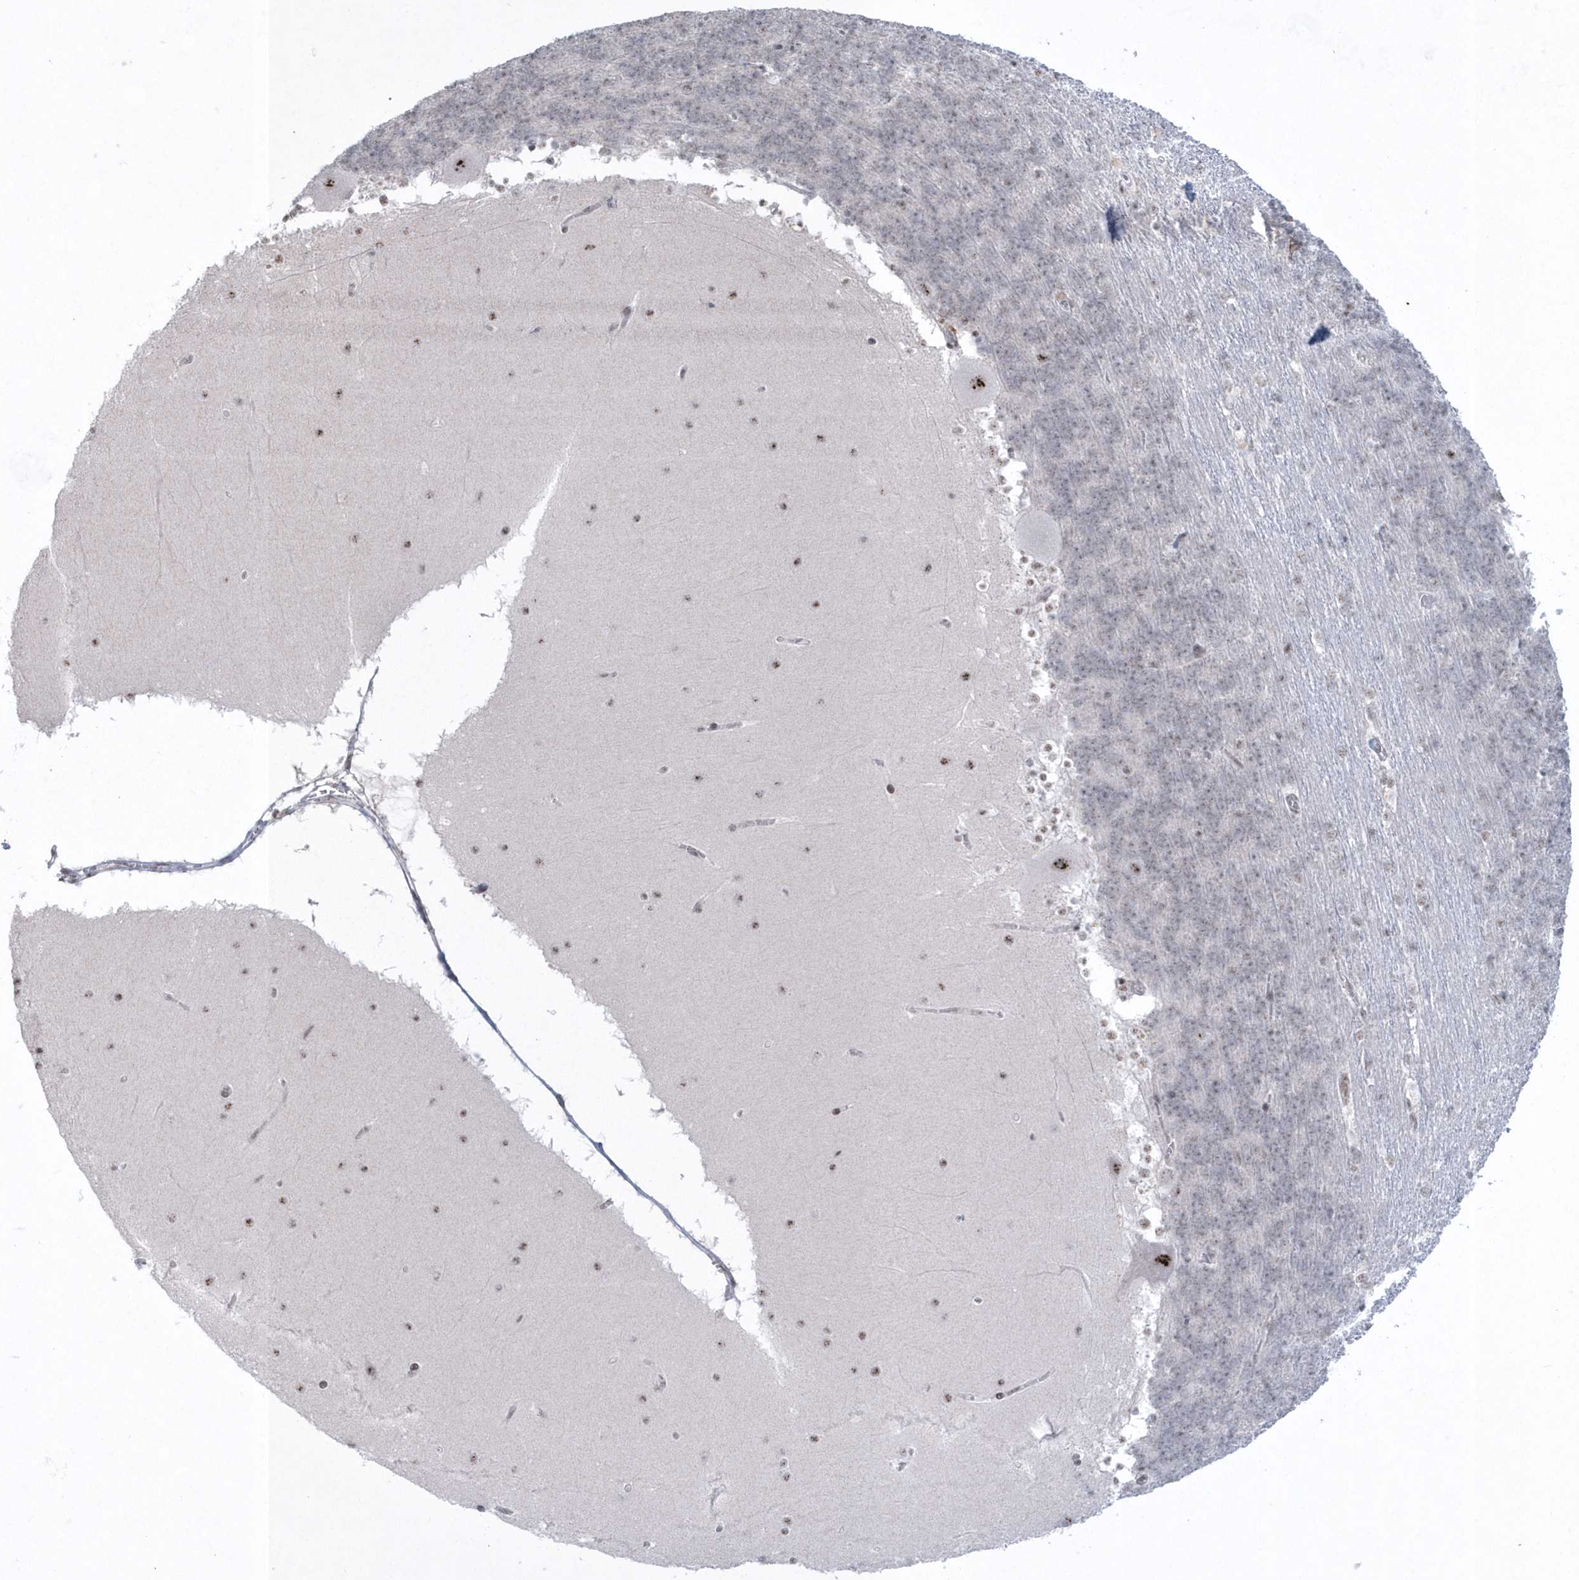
{"staining": {"intensity": "weak", "quantity": "25%-75%", "location": "nuclear"}, "tissue": "cerebellum", "cell_type": "Cells in granular layer", "image_type": "normal", "snomed": [{"axis": "morphology", "description": "Normal tissue, NOS"}, {"axis": "topography", "description": "Cerebellum"}], "caption": "A high-resolution histopathology image shows IHC staining of unremarkable cerebellum, which shows weak nuclear expression in approximately 25%-75% of cells in granular layer.", "gene": "KDM6B", "patient": {"sex": "female", "age": 19}}